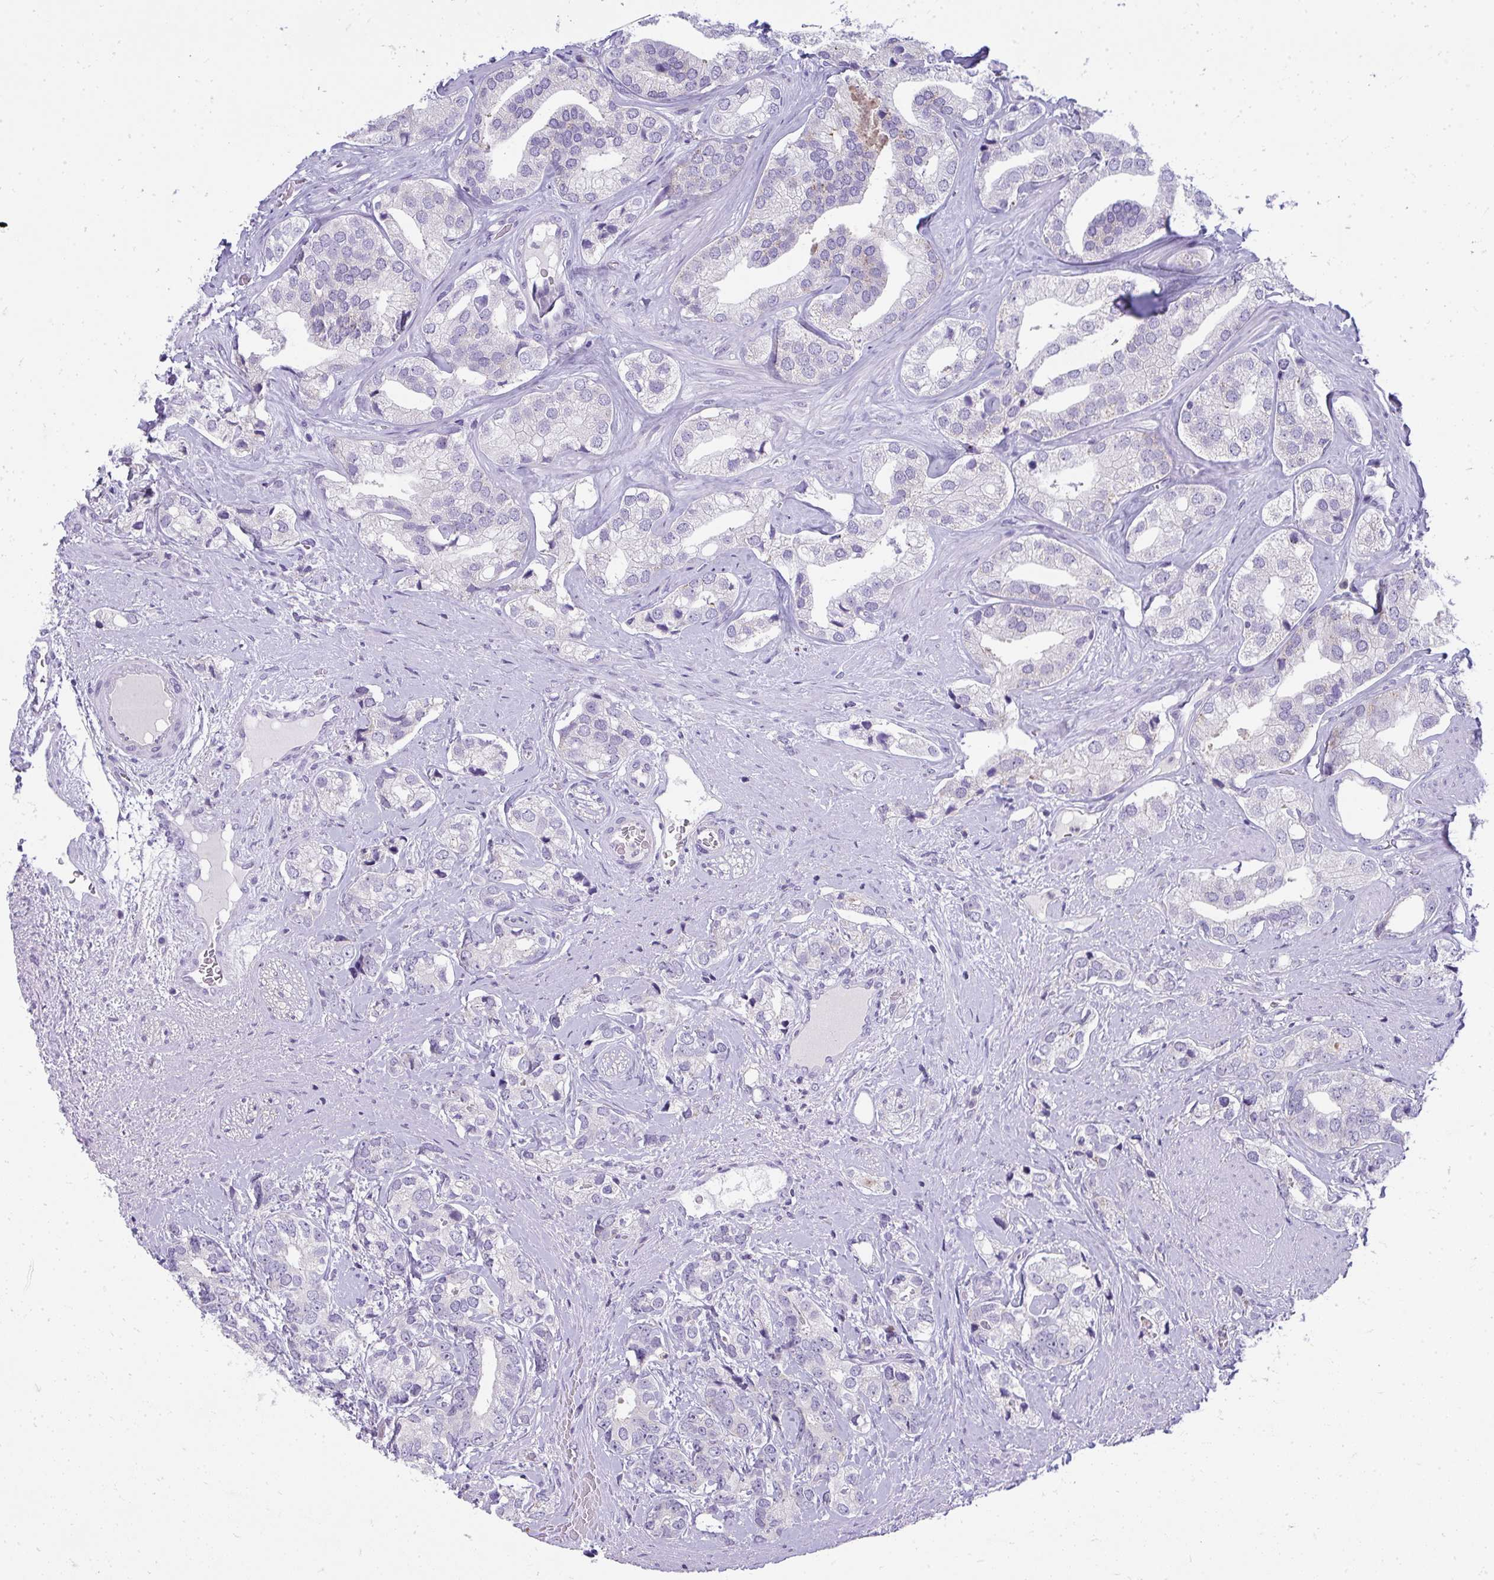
{"staining": {"intensity": "negative", "quantity": "none", "location": "none"}, "tissue": "prostate cancer", "cell_type": "Tumor cells", "image_type": "cancer", "snomed": [{"axis": "morphology", "description": "Adenocarcinoma, High grade"}, {"axis": "topography", "description": "Prostate"}], "caption": "Histopathology image shows no protein expression in tumor cells of prostate cancer tissue.", "gene": "VPS4B", "patient": {"sex": "male", "age": 58}}